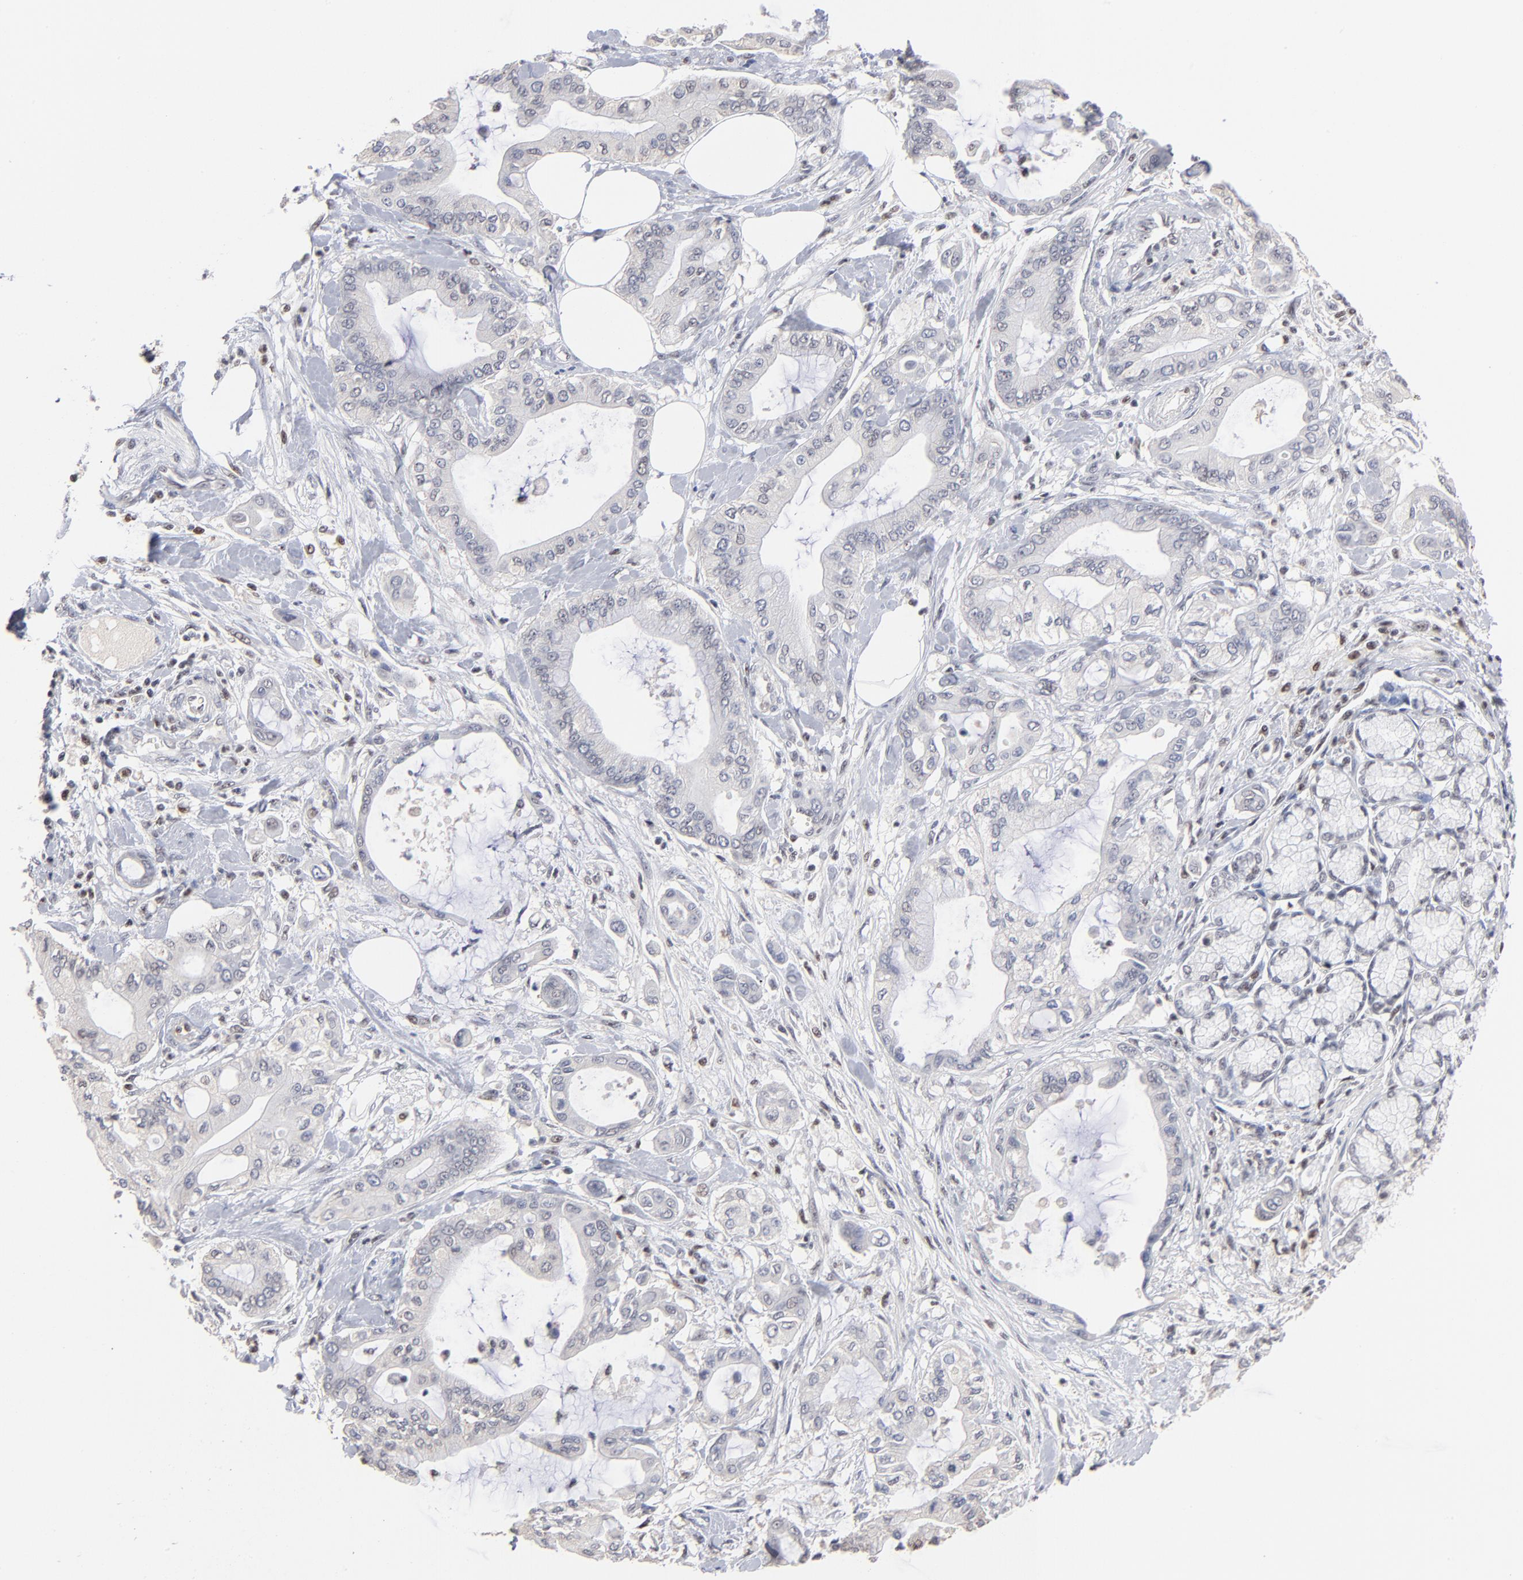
{"staining": {"intensity": "negative", "quantity": "none", "location": "none"}, "tissue": "pancreatic cancer", "cell_type": "Tumor cells", "image_type": "cancer", "snomed": [{"axis": "morphology", "description": "Adenocarcinoma, NOS"}, {"axis": "morphology", "description": "Adenocarcinoma, metastatic, NOS"}, {"axis": "topography", "description": "Lymph node"}, {"axis": "topography", "description": "Pancreas"}, {"axis": "topography", "description": "Duodenum"}], "caption": "High power microscopy image of an immunohistochemistry micrograph of metastatic adenocarcinoma (pancreatic), revealing no significant staining in tumor cells.", "gene": "MAX", "patient": {"sex": "female", "age": 64}}